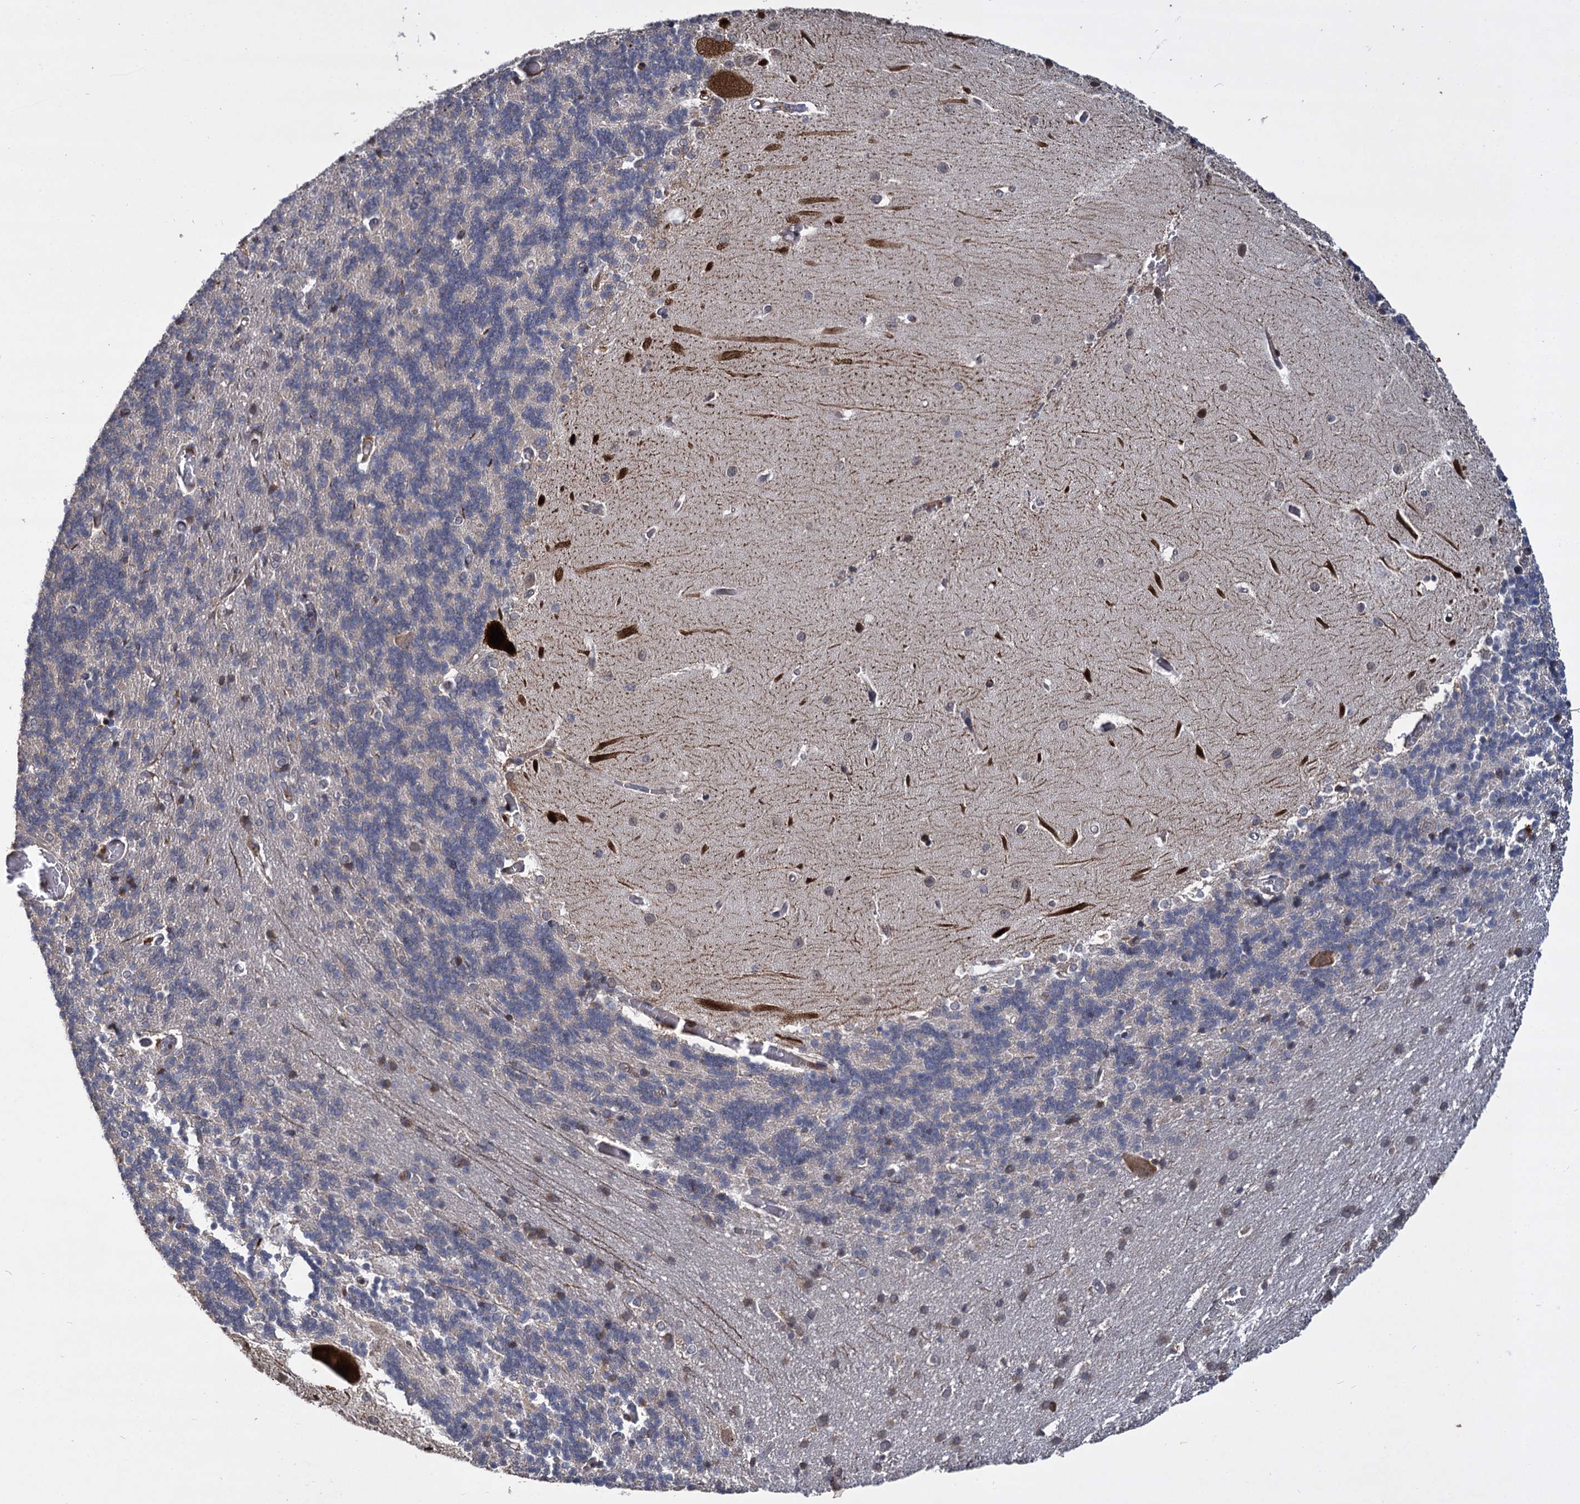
{"staining": {"intensity": "weak", "quantity": "<25%", "location": "cytoplasmic/membranous"}, "tissue": "cerebellum", "cell_type": "Cells in granular layer", "image_type": "normal", "snomed": [{"axis": "morphology", "description": "Normal tissue, NOS"}, {"axis": "topography", "description": "Cerebellum"}], "caption": "An immunohistochemistry (IHC) photomicrograph of benign cerebellum is shown. There is no staining in cells in granular layer of cerebellum. (Brightfield microscopy of DAB (3,3'-diaminobenzidine) immunohistochemistry (IHC) at high magnification).", "gene": "INPPL1", "patient": {"sex": "male", "age": 37}}